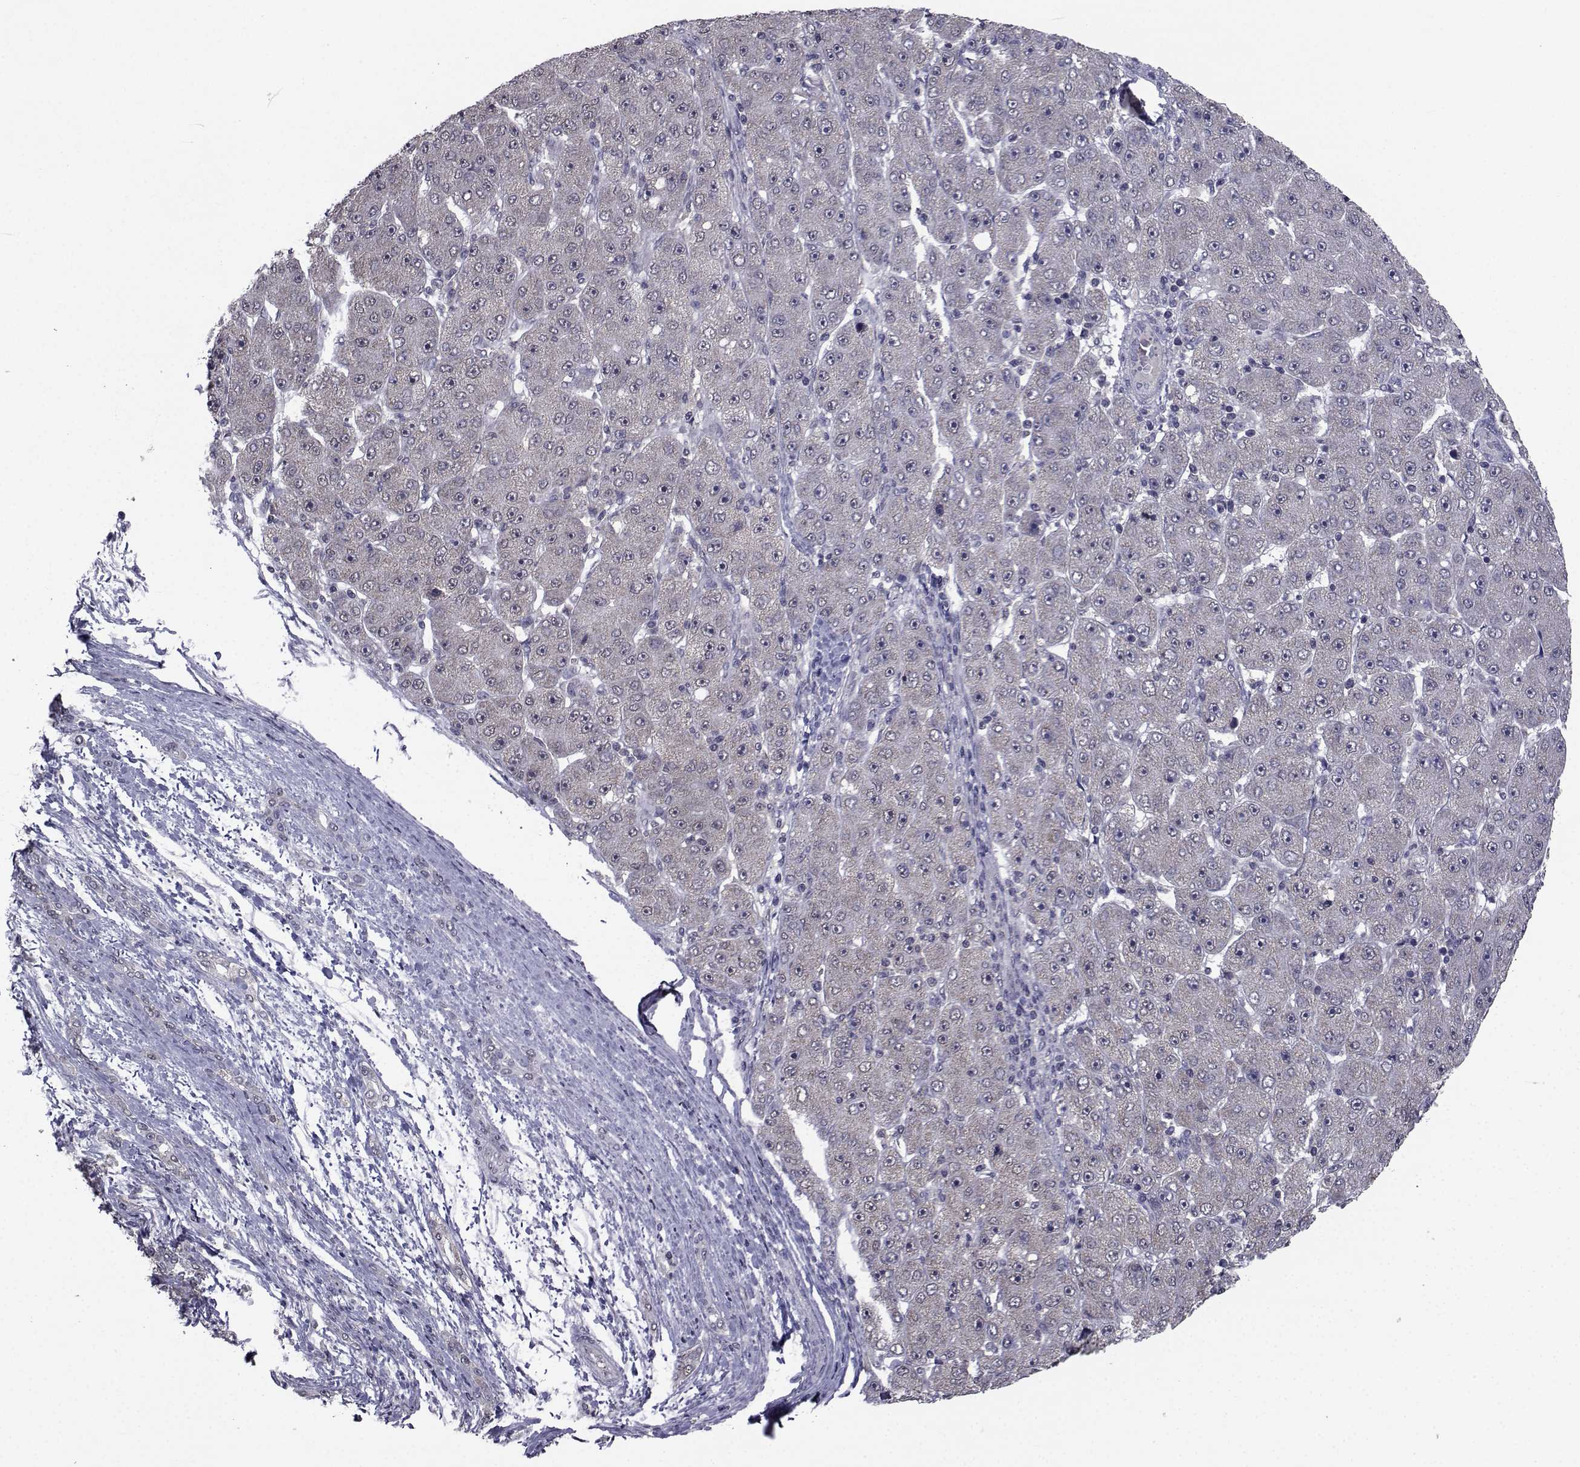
{"staining": {"intensity": "negative", "quantity": "none", "location": "none"}, "tissue": "liver cancer", "cell_type": "Tumor cells", "image_type": "cancer", "snomed": [{"axis": "morphology", "description": "Carcinoma, Hepatocellular, NOS"}, {"axis": "topography", "description": "Liver"}], "caption": "Tumor cells are negative for brown protein staining in liver cancer.", "gene": "CYP2S1", "patient": {"sex": "male", "age": 67}}